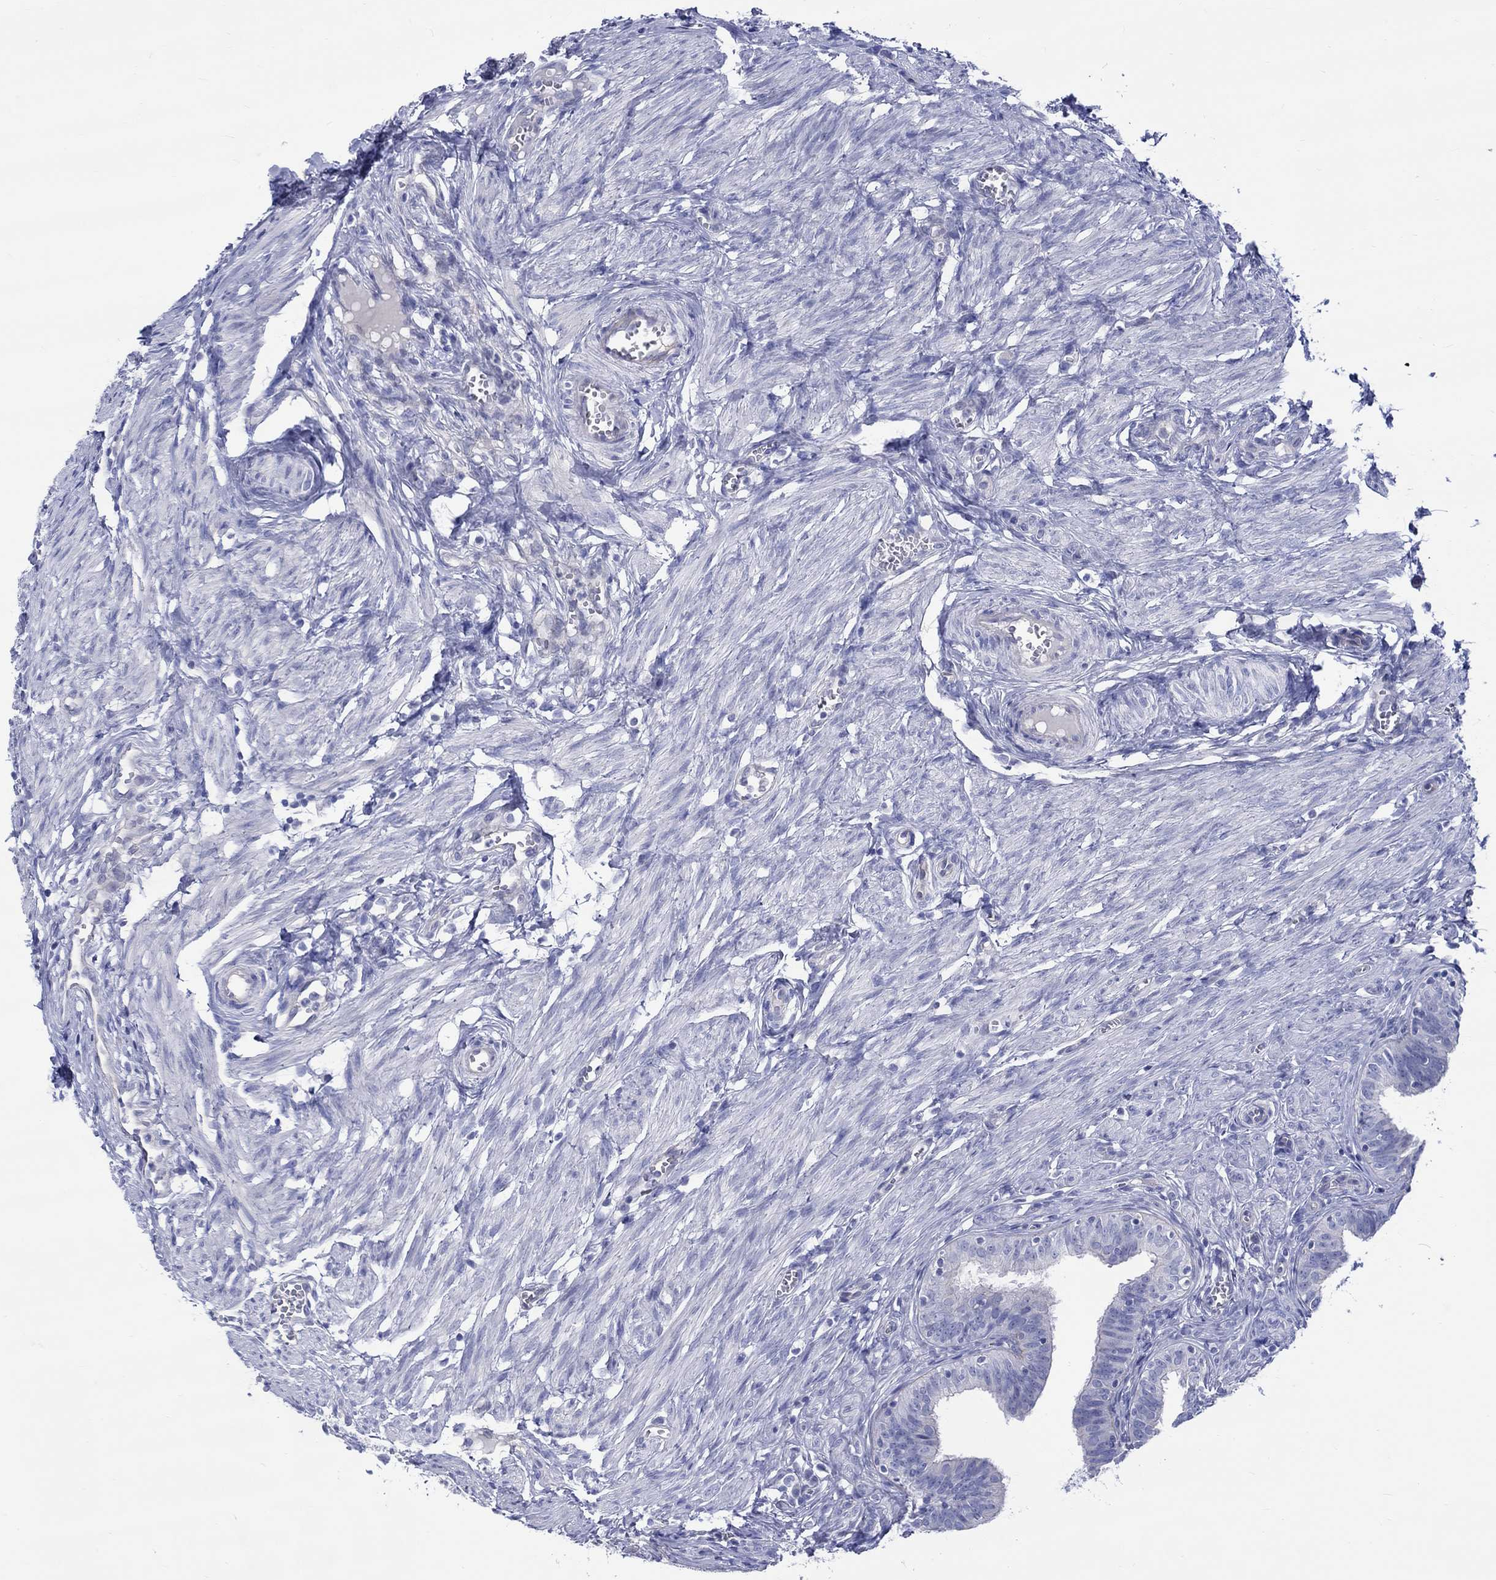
{"staining": {"intensity": "negative", "quantity": "none", "location": "none"}, "tissue": "fallopian tube", "cell_type": "Glandular cells", "image_type": "normal", "snomed": [{"axis": "morphology", "description": "Normal tissue, NOS"}, {"axis": "topography", "description": "Fallopian tube"}], "caption": "Histopathology image shows no protein expression in glandular cells of normal fallopian tube.", "gene": "SH2D7", "patient": {"sex": "female", "age": 25}}